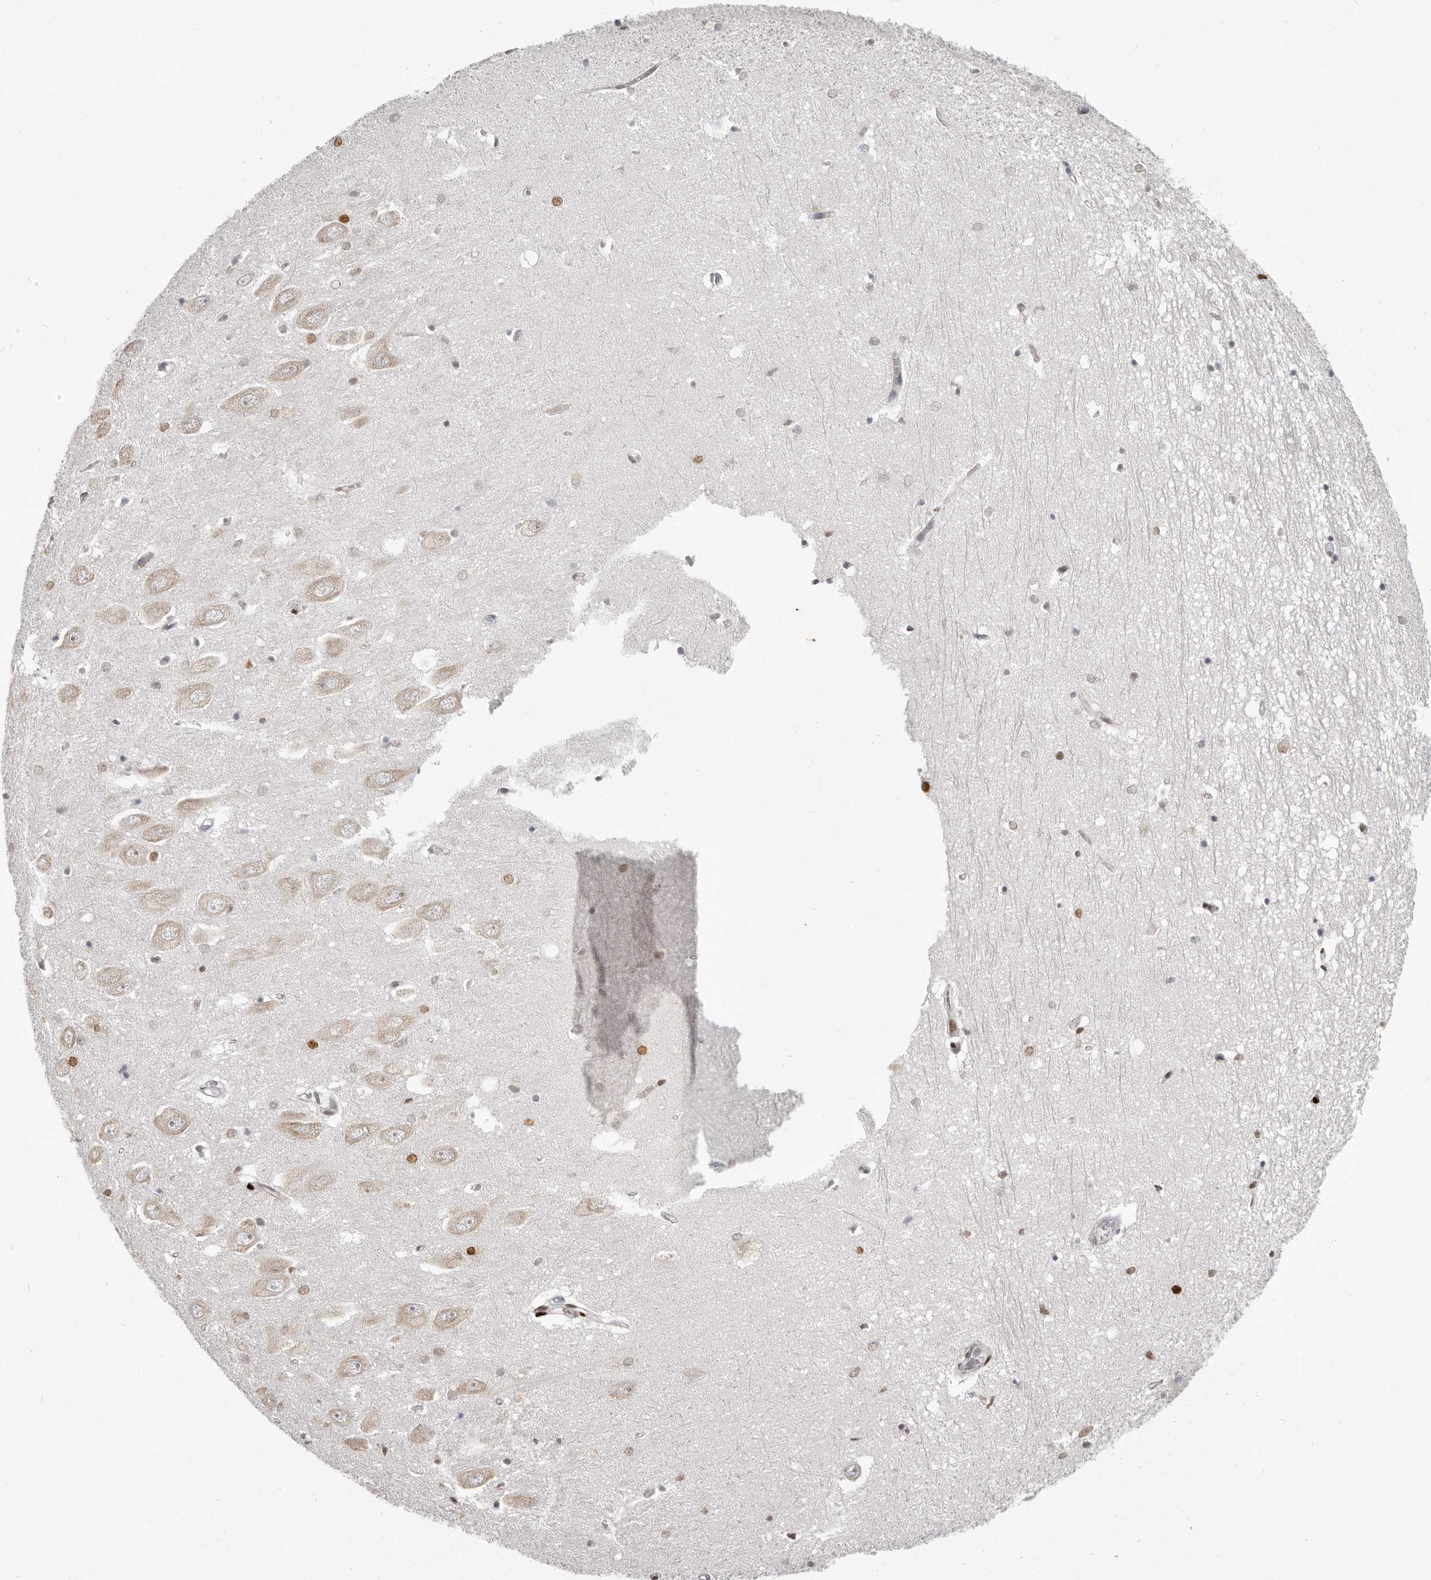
{"staining": {"intensity": "moderate", "quantity": "<25%", "location": "nuclear"}, "tissue": "hippocampus", "cell_type": "Glial cells", "image_type": "normal", "snomed": [{"axis": "morphology", "description": "Normal tissue, NOS"}, {"axis": "topography", "description": "Hippocampus"}], "caption": "Glial cells display moderate nuclear staining in approximately <25% of cells in benign hippocampus. (DAB (3,3'-diaminobenzidine) = brown stain, brightfield microscopy at high magnification).", "gene": "SRP19", "patient": {"sex": "female", "age": 64}}